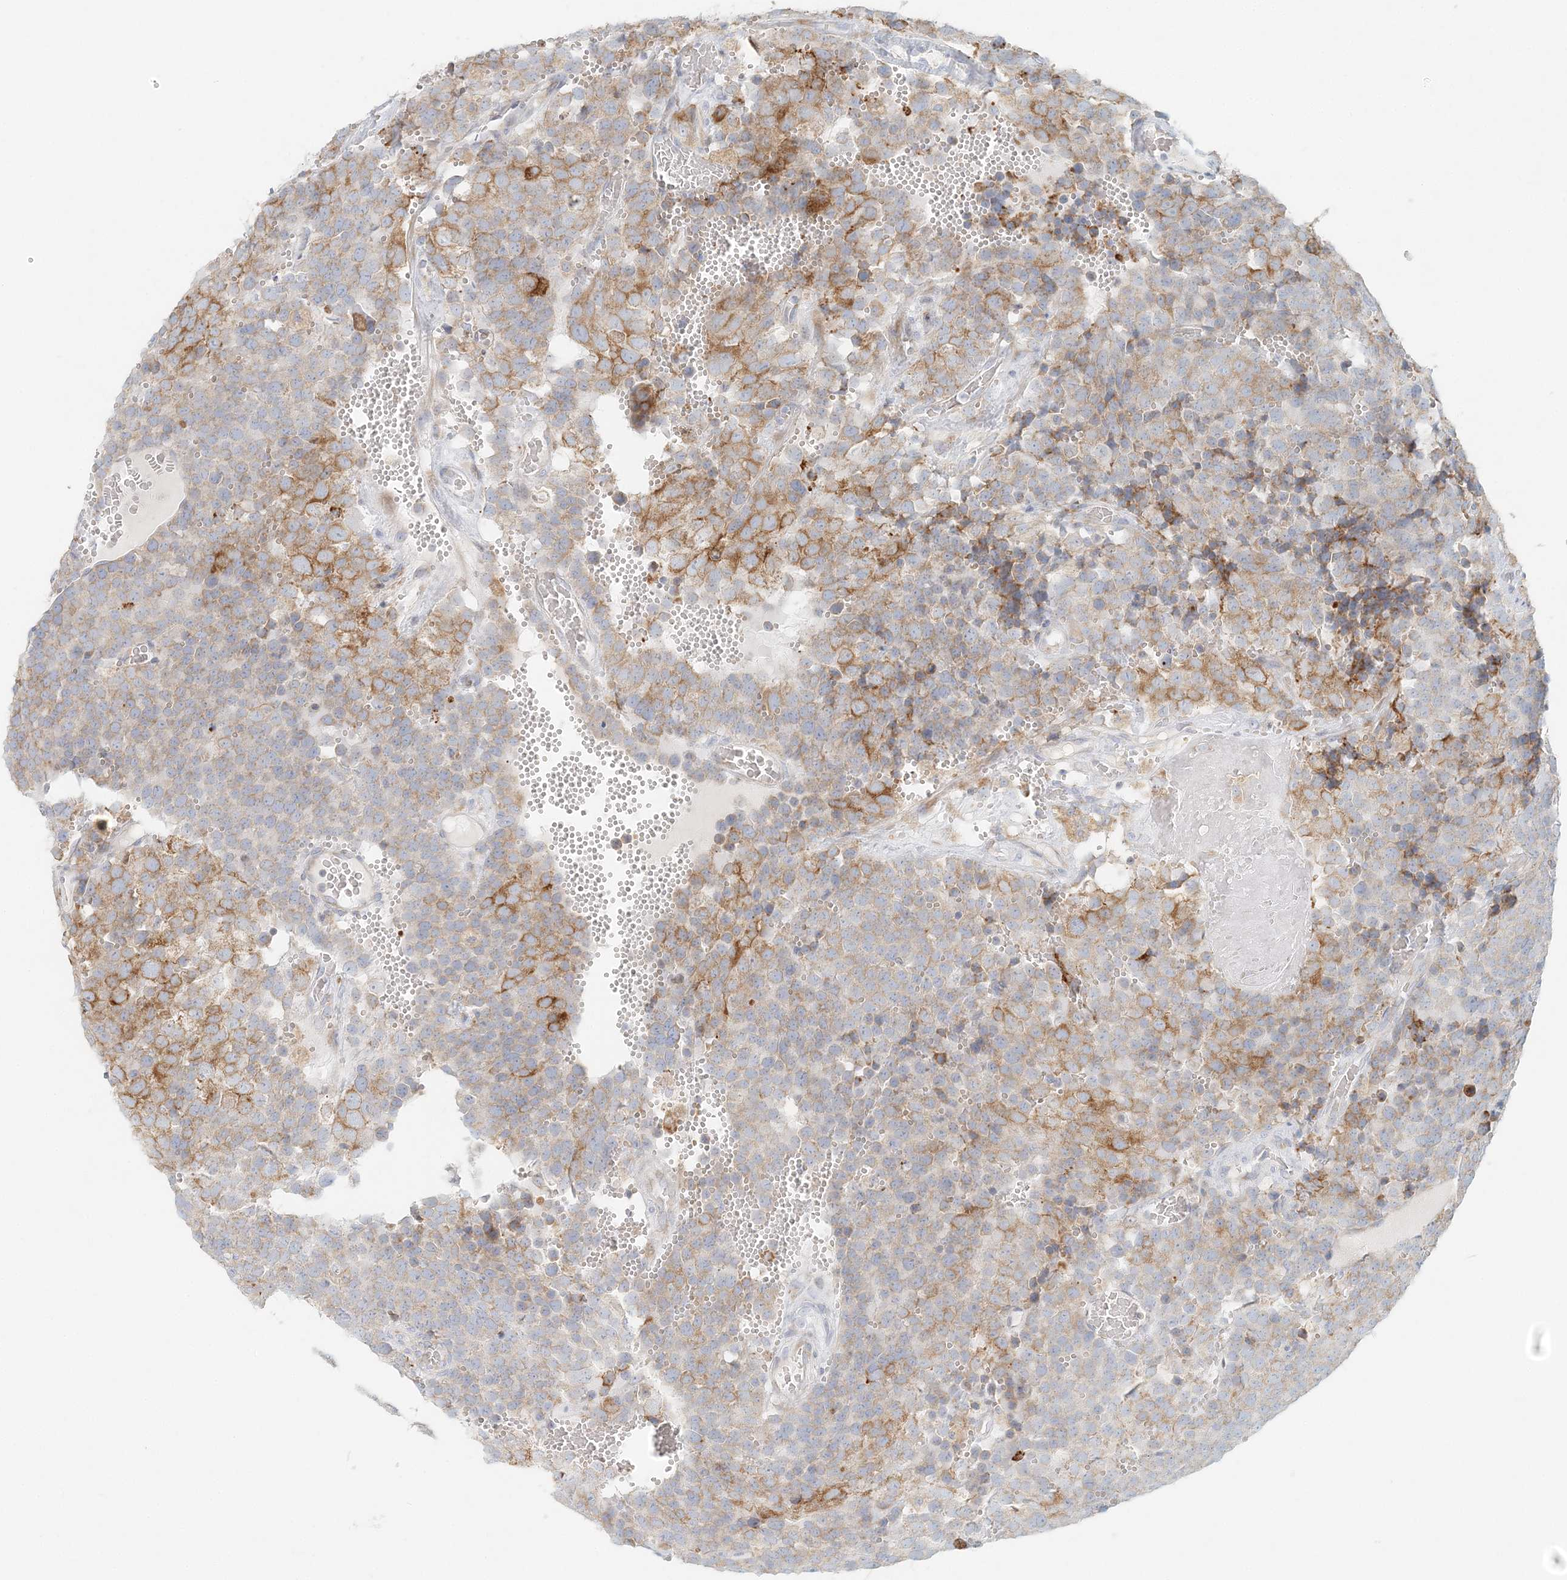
{"staining": {"intensity": "moderate", "quantity": "25%-75%", "location": "cytoplasmic/membranous"}, "tissue": "testis cancer", "cell_type": "Tumor cells", "image_type": "cancer", "snomed": [{"axis": "morphology", "description": "Seminoma, NOS"}, {"axis": "topography", "description": "Testis"}], "caption": "About 25%-75% of tumor cells in testis cancer (seminoma) show moderate cytoplasmic/membranous protein positivity as visualized by brown immunohistochemical staining.", "gene": "STK11IP", "patient": {"sex": "male", "age": 71}}